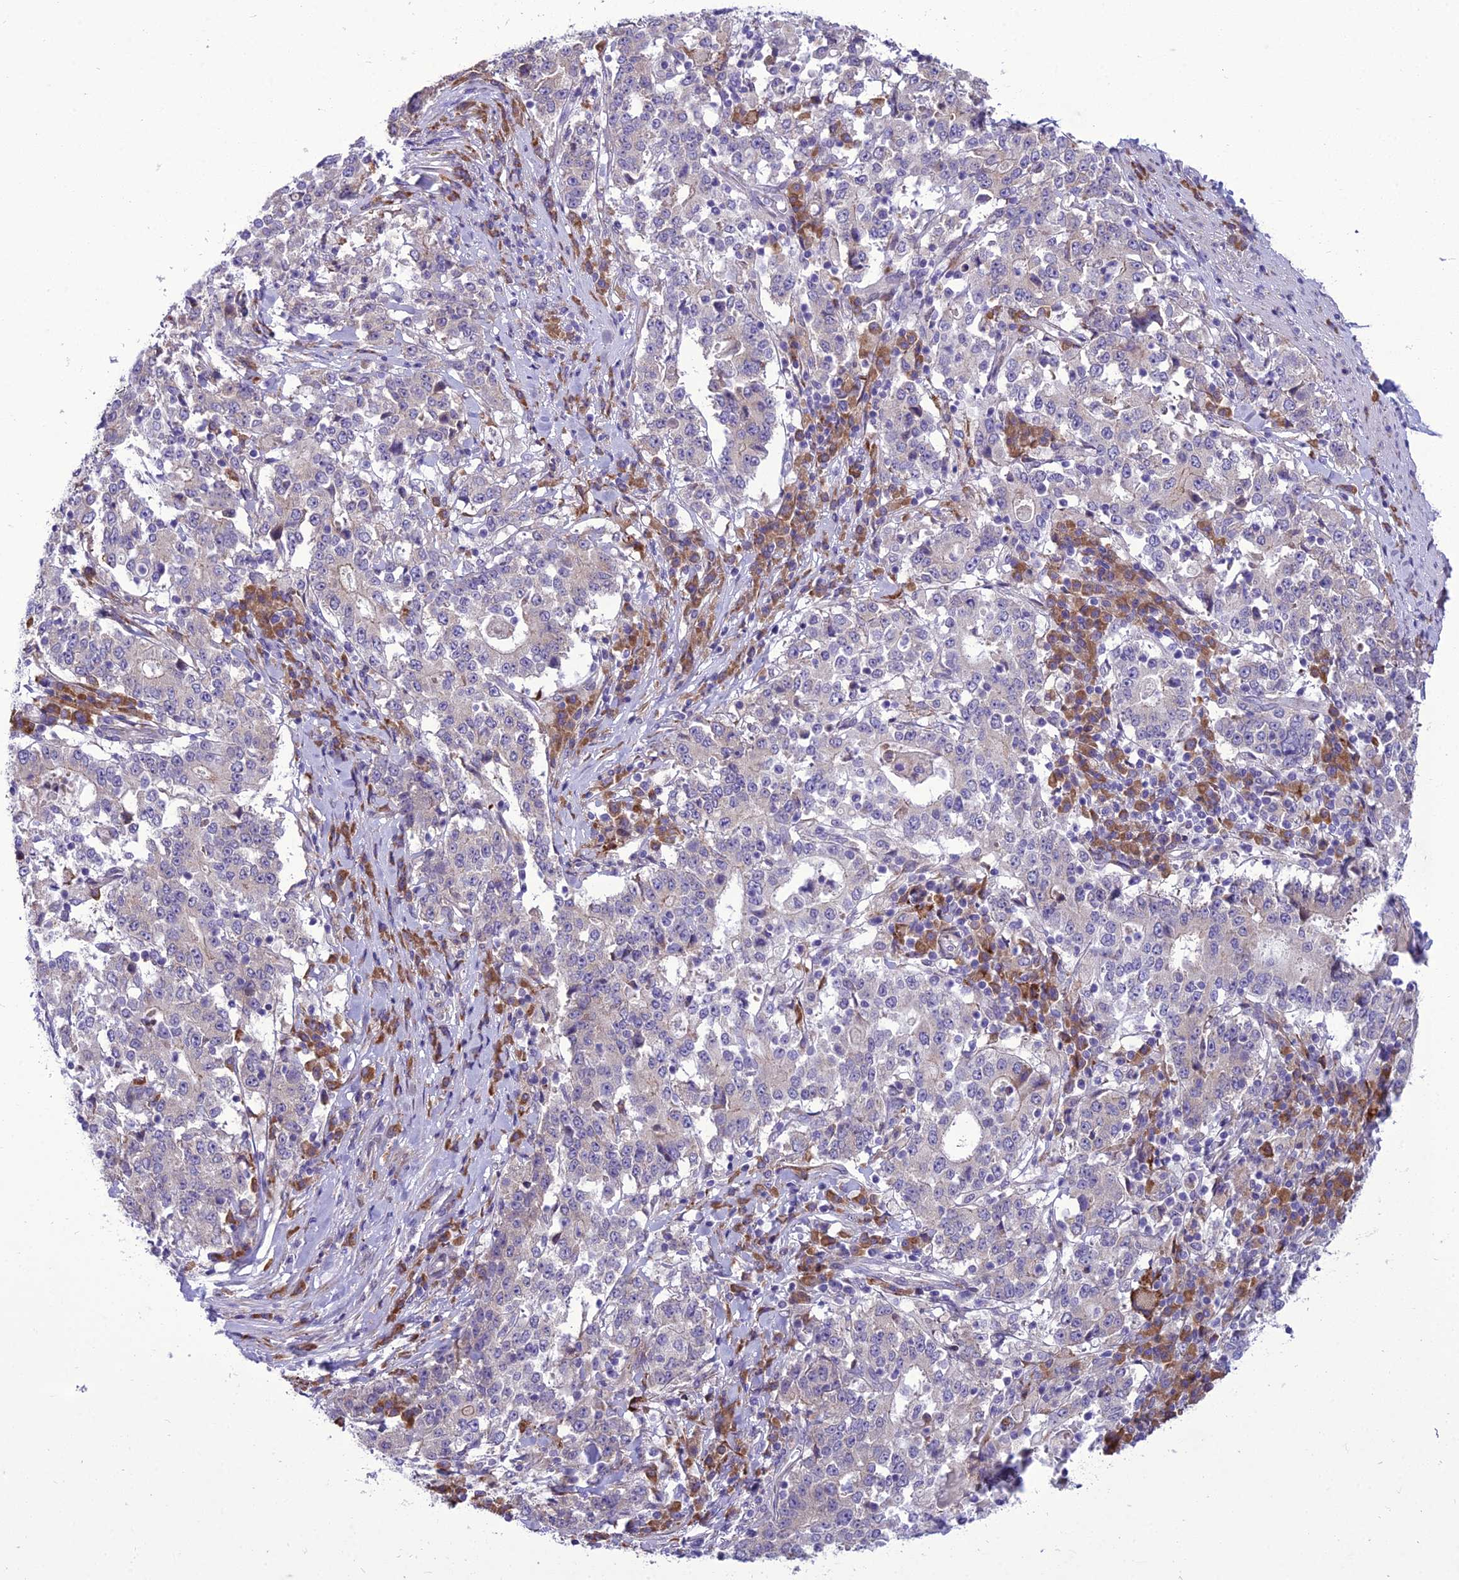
{"staining": {"intensity": "negative", "quantity": "none", "location": "none"}, "tissue": "stomach cancer", "cell_type": "Tumor cells", "image_type": "cancer", "snomed": [{"axis": "morphology", "description": "Adenocarcinoma, NOS"}, {"axis": "topography", "description": "Stomach"}], "caption": "Immunohistochemistry (IHC) of adenocarcinoma (stomach) shows no positivity in tumor cells.", "gene": "NEURL2", "patient": {"sex": "male", "age": 59}}